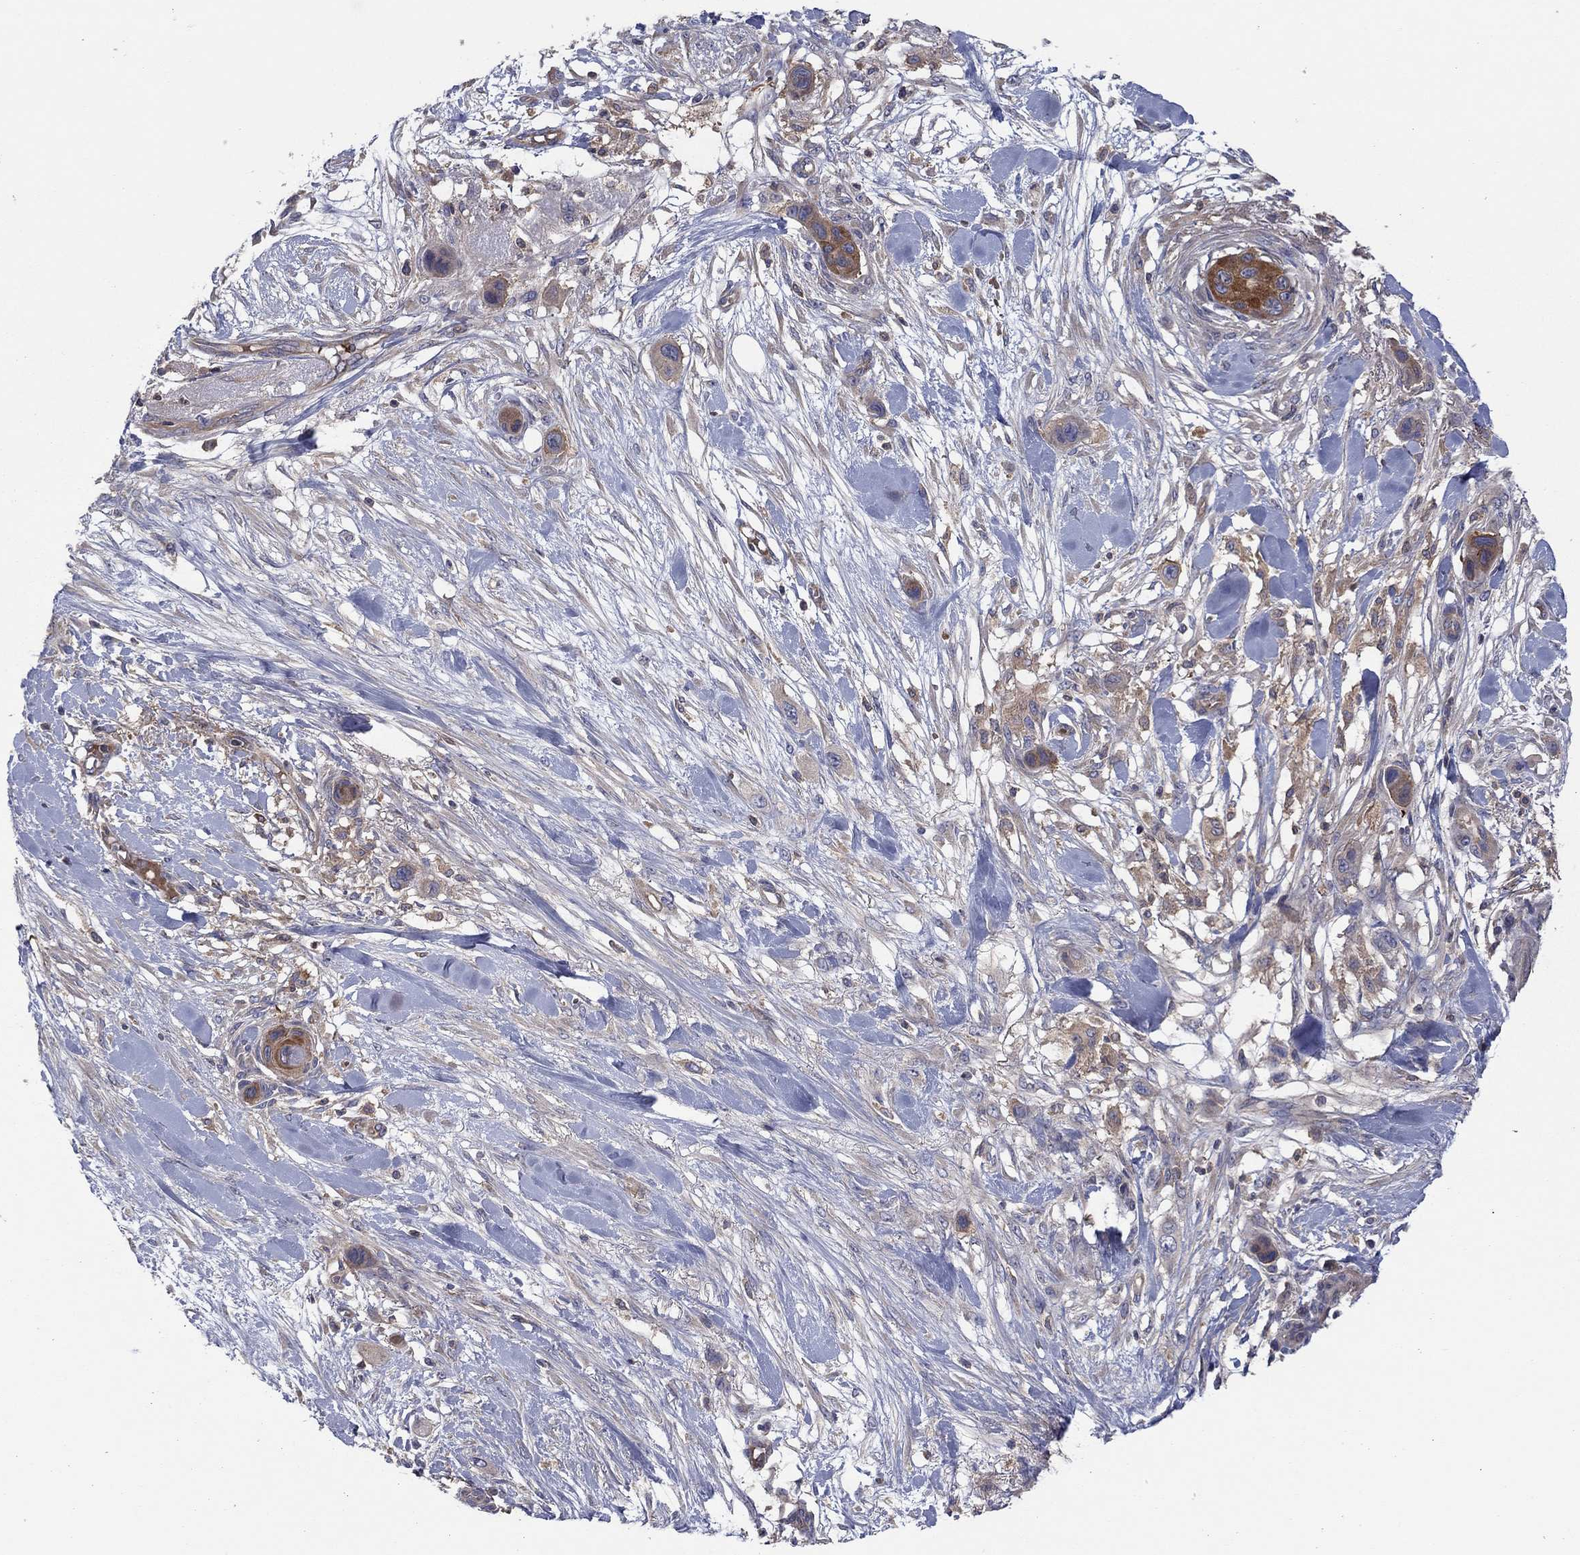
{"staining": {"intensity": "moderate", "quantity": "25%-75%", "location": "cytoplasmic/membranous"}, "tissue": "skin cancer", "cell_type": "Tumor cells", "image_type": "cancer", "snomed": [{"axis": "morphology", "description": "Squamous cell carcinoma, NOS"}, {"axis": "topography", "description": "Skin"}], "caption": "Protein expression analysis of human squamous cell carcinoma (skin) reveals moderate cytoplasmic/membranous positivity in approximately 25%-75% of tumor cells. Nuclei are stained in blue.", "gene": "RNF123", "patient": {"sex": "male", "age": 79}}